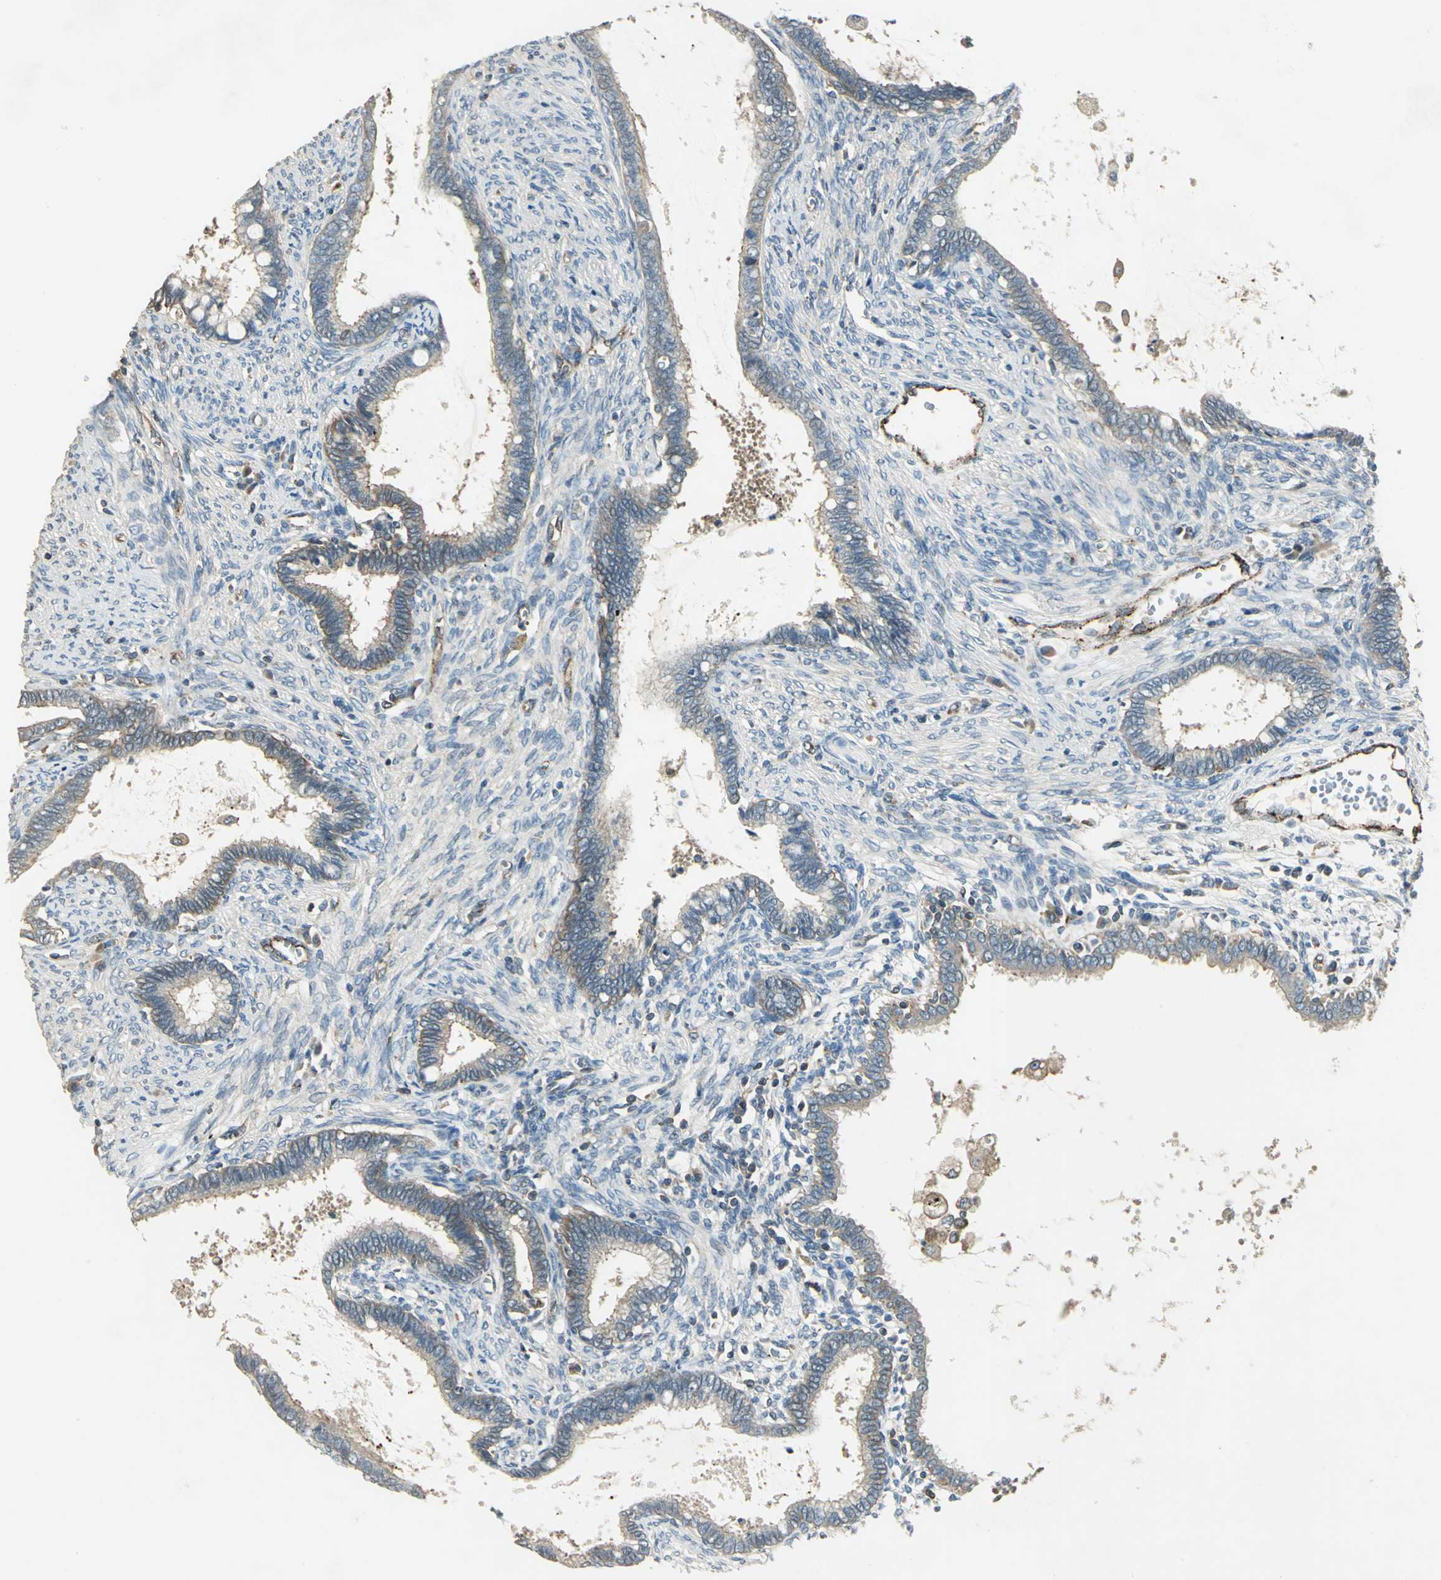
{"staining": {"intensity": "moderate", "quantity": "<25%", "location": "cytoplasmic/membranous"}, "tissue": "cervical cancer", "cell_type": "Tumor cells", "image_type": "cancer", "snomed": [{"axis": "morphology", "description": "Adenocarcinoma, NOS"}, {"axis": "topography", "description": "Cervix"}], "caption": "Tumor cells demonstrate low levels of moderate cytoplasmic/membranous positivity in approximately <25% of cells in cervical cancer. (DAB IHC, brown staining for protein, blue staining for nuclei).", "gene": "RAPGEF1", "patient": {"sex": "female", "age": 44}}